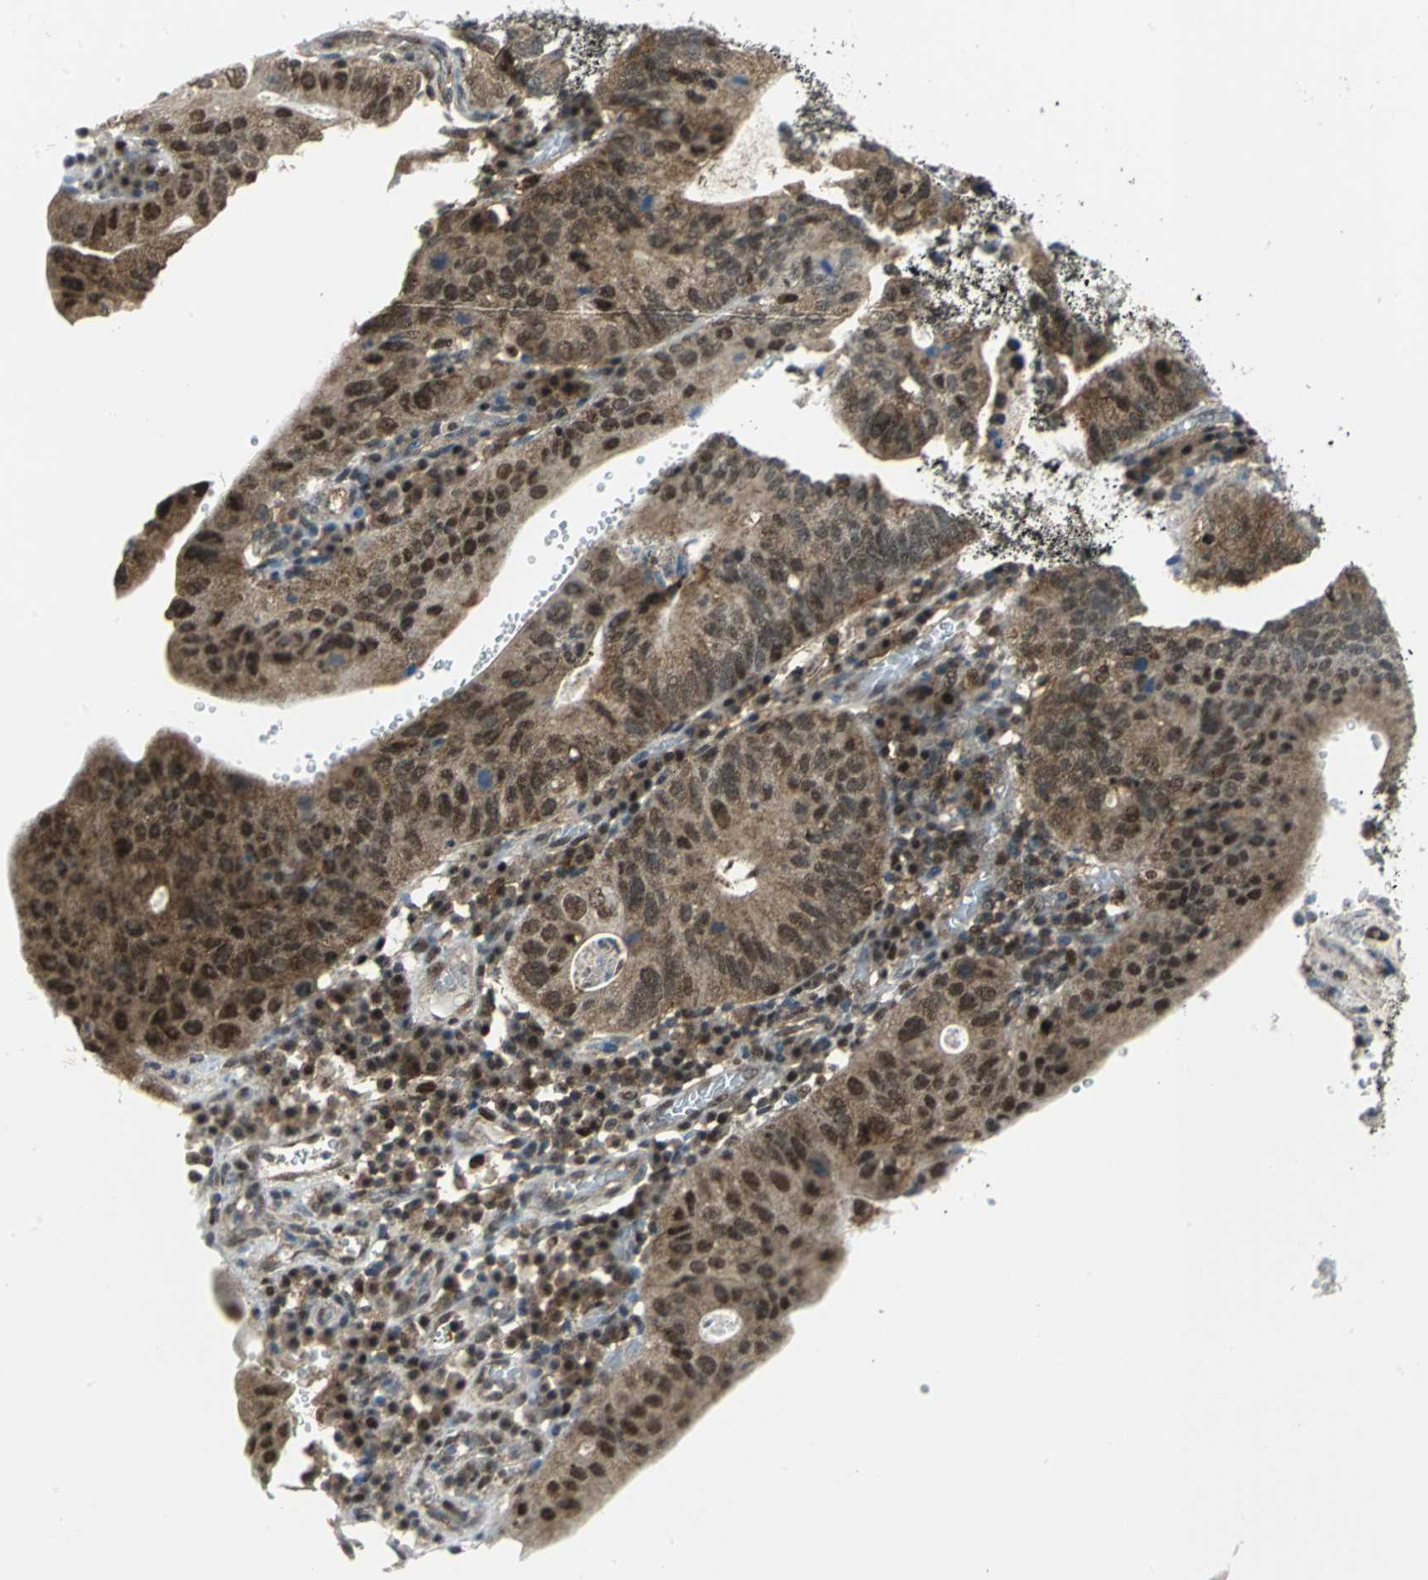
{"staining": {"intensity": "moderate", "quantity": ">75%", "location": "cytoplasmic/membranous,nuclear"}, "tissue": "stomach cancer", "cell_type": "Tumor cells", "image_type": "cancer", "snomed": [{"axis": "morphology", "description": "Adenocarcinoma, NOS"}, {"axis": "topography", "description": "Stomach"}], "caption": "Moderate cytoplasmic/membranous and nuclear staining is present in about >75% of tumor cells in stomach cancer (adenocarcinoma). The protein is shown in brown color, while the nuclei are stained blue.", "gene": "PSMA4", "patient": {"sex": "male", "age": 59}}